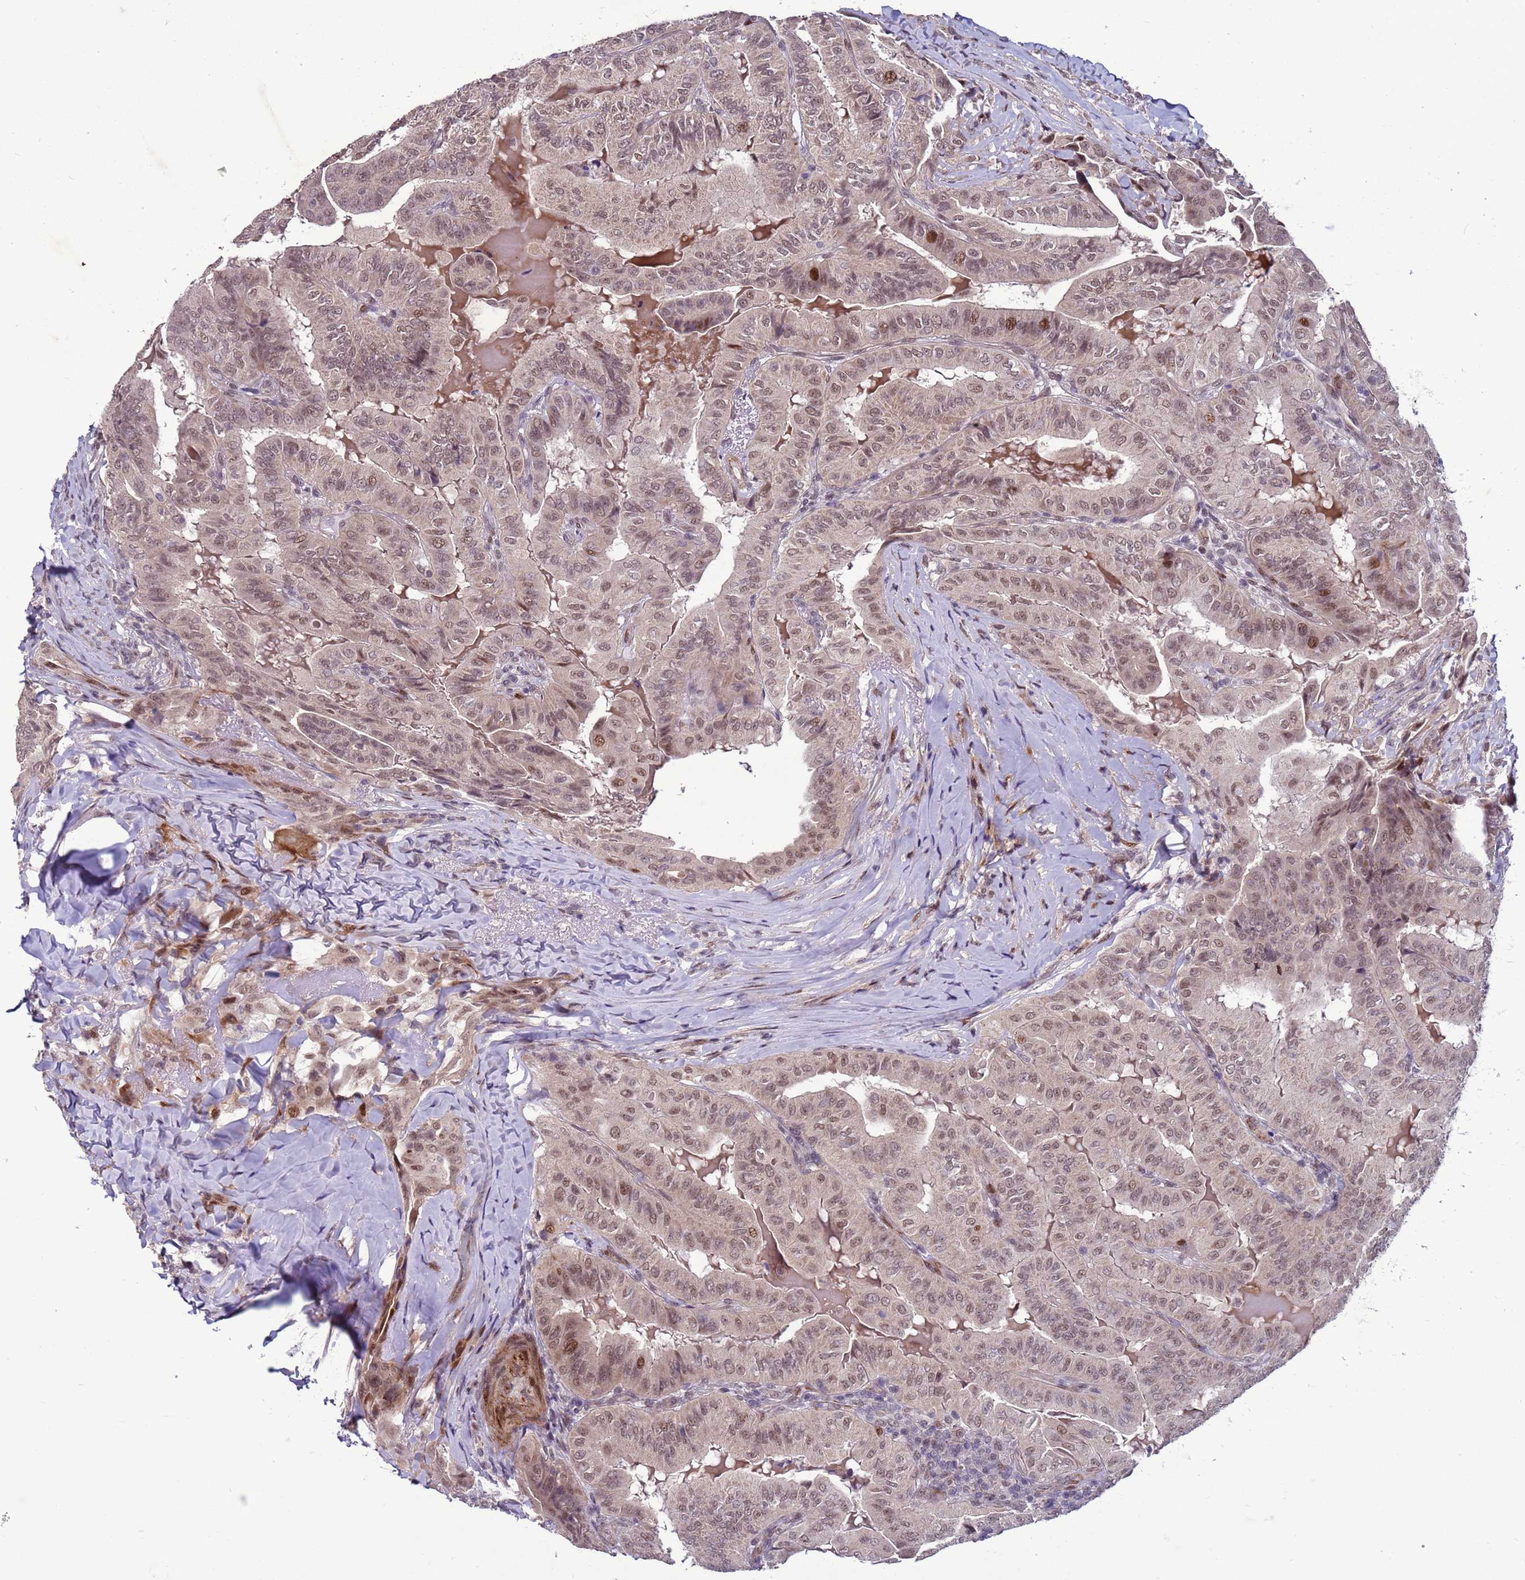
{"staining": {"intensity": "moderate", "quantity": "25%-75%", "location": "nuclear"}, "tissue": "thyroid cancer", "cell_type": "Tumor cells", "image_type": "cancer", "snomed": [{"axis": "morphology", "description": "Papillary adenocarcinoma, NOS"}, {"axis": "topography", "description": "Thyroid gland"}], "caption": "IHC of human thyroid papillary adenocarcinoma displays medium levels of moderate nuclear expression in approximately 25%-75% of tumor cells.", "gene": "SHC3", "patient": {"sex": "female", "age": 68}}